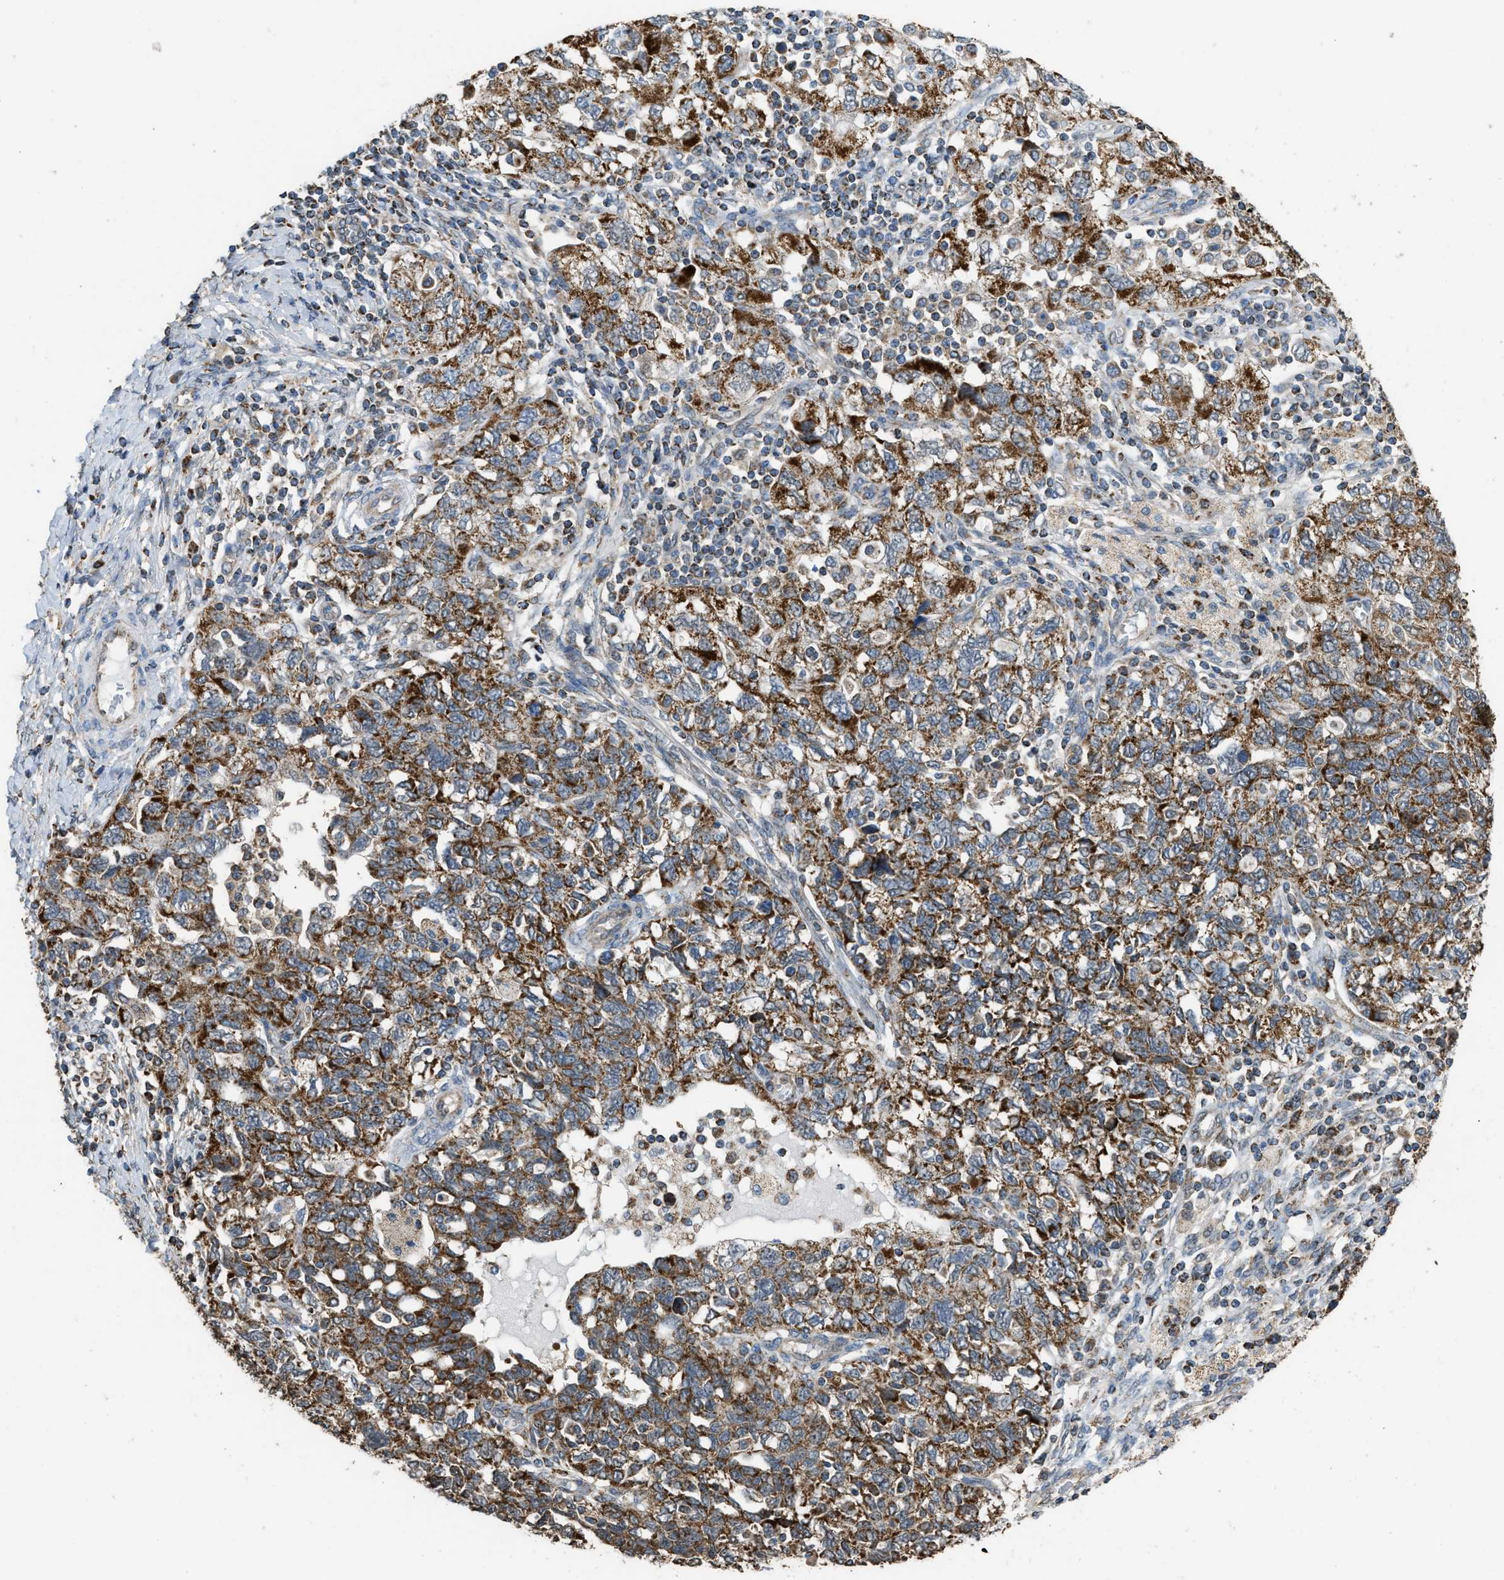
{"staining": {"intensity": "strong", "quantity": ">75%", "location": "cytoplasmic/membranous"}, "tissue": "ovarian cancer", "cell_type": "Tumor cells", "image_type": "cancer", "snomed": [{"axis": "morphology", "description": "Carcinoma, NOS"}, {"axis": "morphology", "description": "Cystadenocarcinoma, serous, NOS"}, {"axis": "topography", "description": "Ovary"}], "caption": "Strong cytoplasmic/membranous expression for a protein is appreciated in about >75% of tumor cells of ovarian cancer (serous cystadenocarcinoma) using immunohistochemistry.", "gene": "ETFB", "patient": {"sex": "female", "age": 69}}